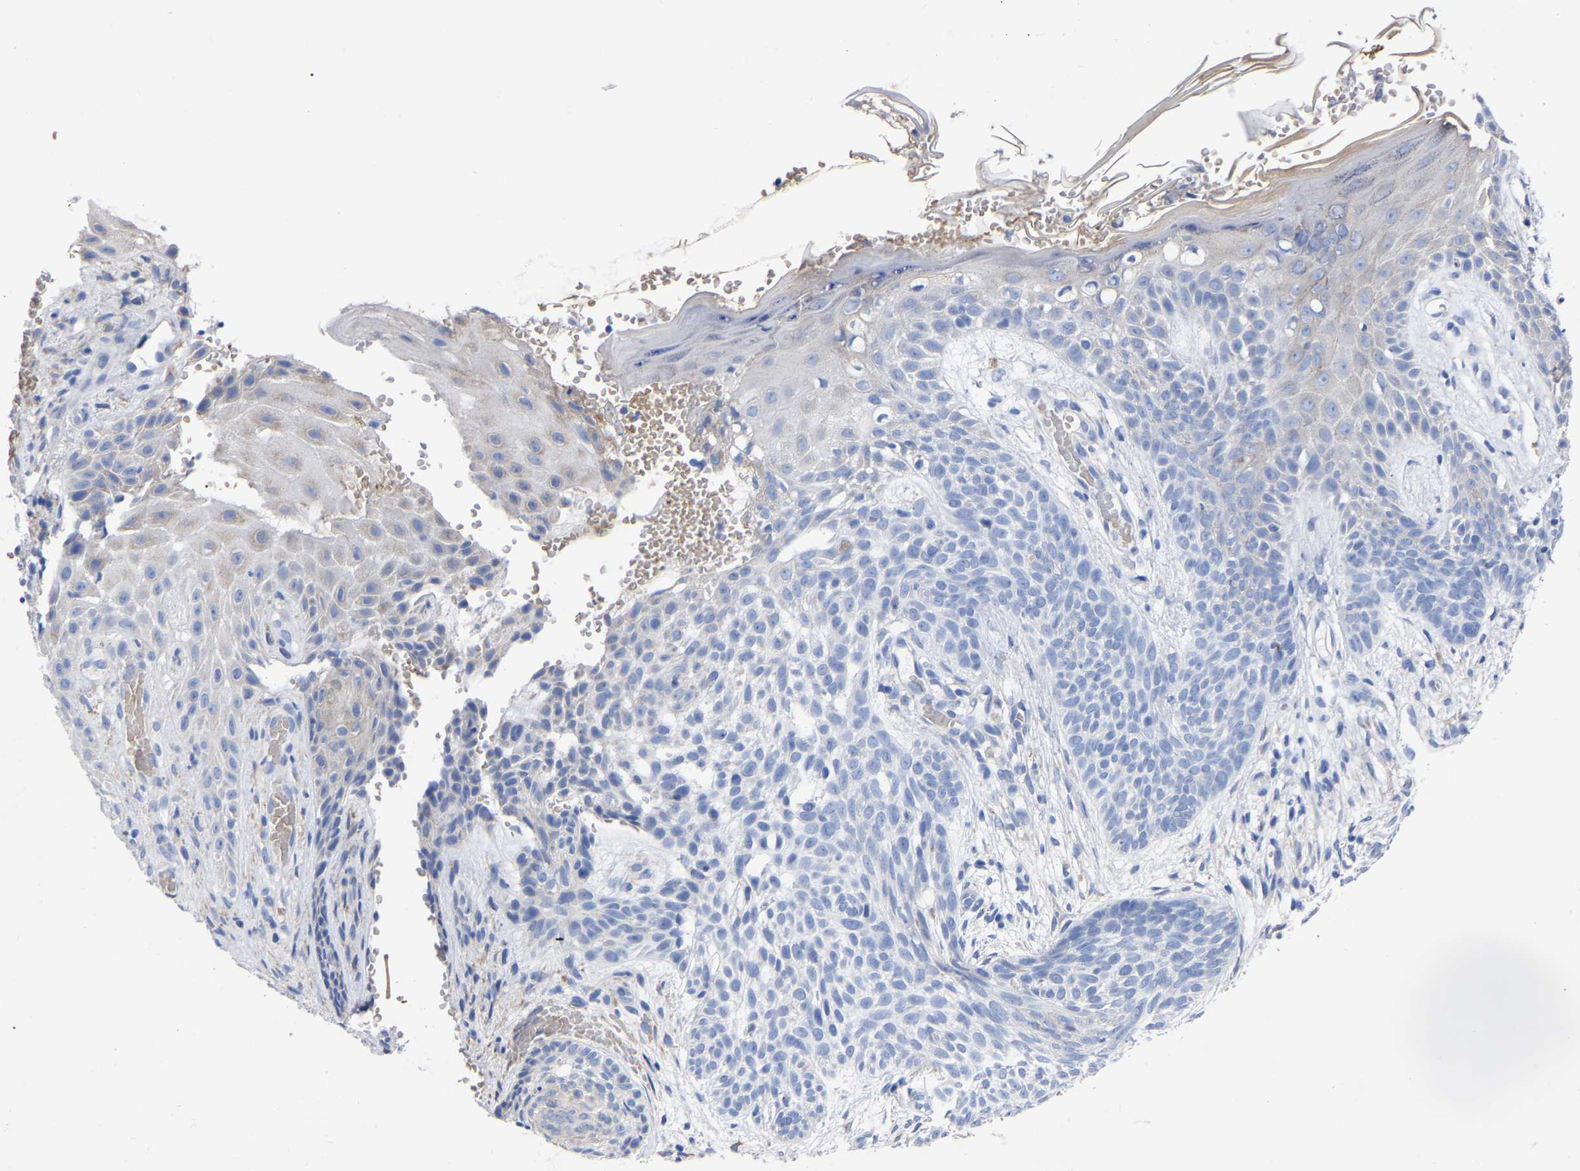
{"staining": {"intensity": "negative", "quantity": "none", "location": "none"}, "tissue": "skin cancer", "cell_type": "Tumor cells", "image_type": "cancer", "snomed": [{"axis": "morphology", "description": "Basal cell carcinoma"}, {"axis": "topography", "description": "Skin"}], "caption": "Tumor cells are negative for protein expression in human skin basal cell carcinoma.", "gene": "GDF3", "patient": {"sex": "female", "age": 59}}